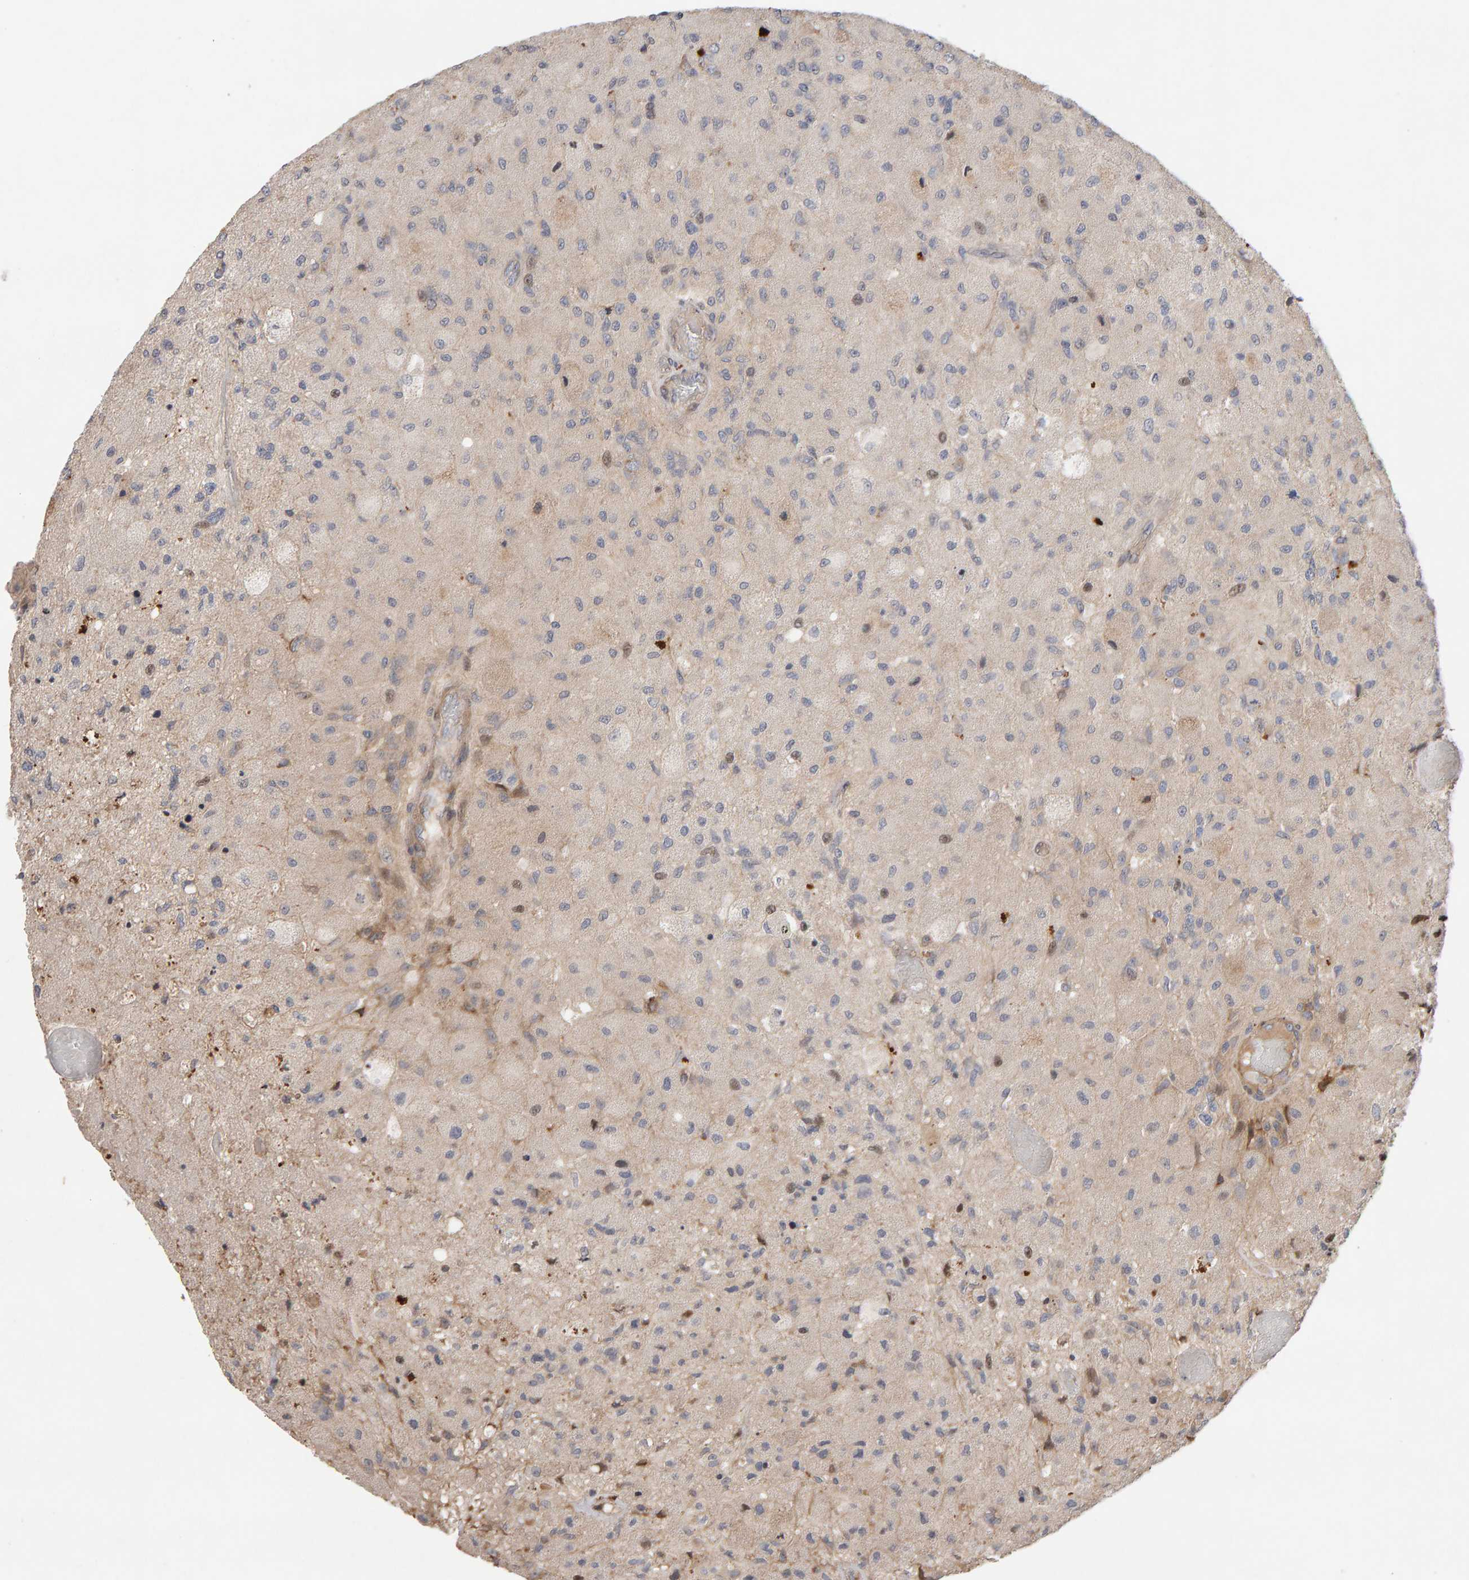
{"staining": {"intensity": "weak", "quantity": "25%-75%", "location": "nuclear"}, "tissue": "glioma", "cell_type": "Tumor cells", "image_type": "cancer", "snomed": [{"axis": "morphology", "description": "Normal tissue, NOS"}, {"axis": "morphology", "description": "Glioma, malignant, High grade"}, {"axis": "topography", "description": "Cerebral cortex"}], "caption": "A low amount of weak nuclear positivity is identified in approximately 25%-75% of tumor cells in malignant glioma (high-grade) tissue. (IHC, brightfield microscopy, high magnification).", "gene": "LZTS1", "patient": {"sex": "male", "age": 77}}